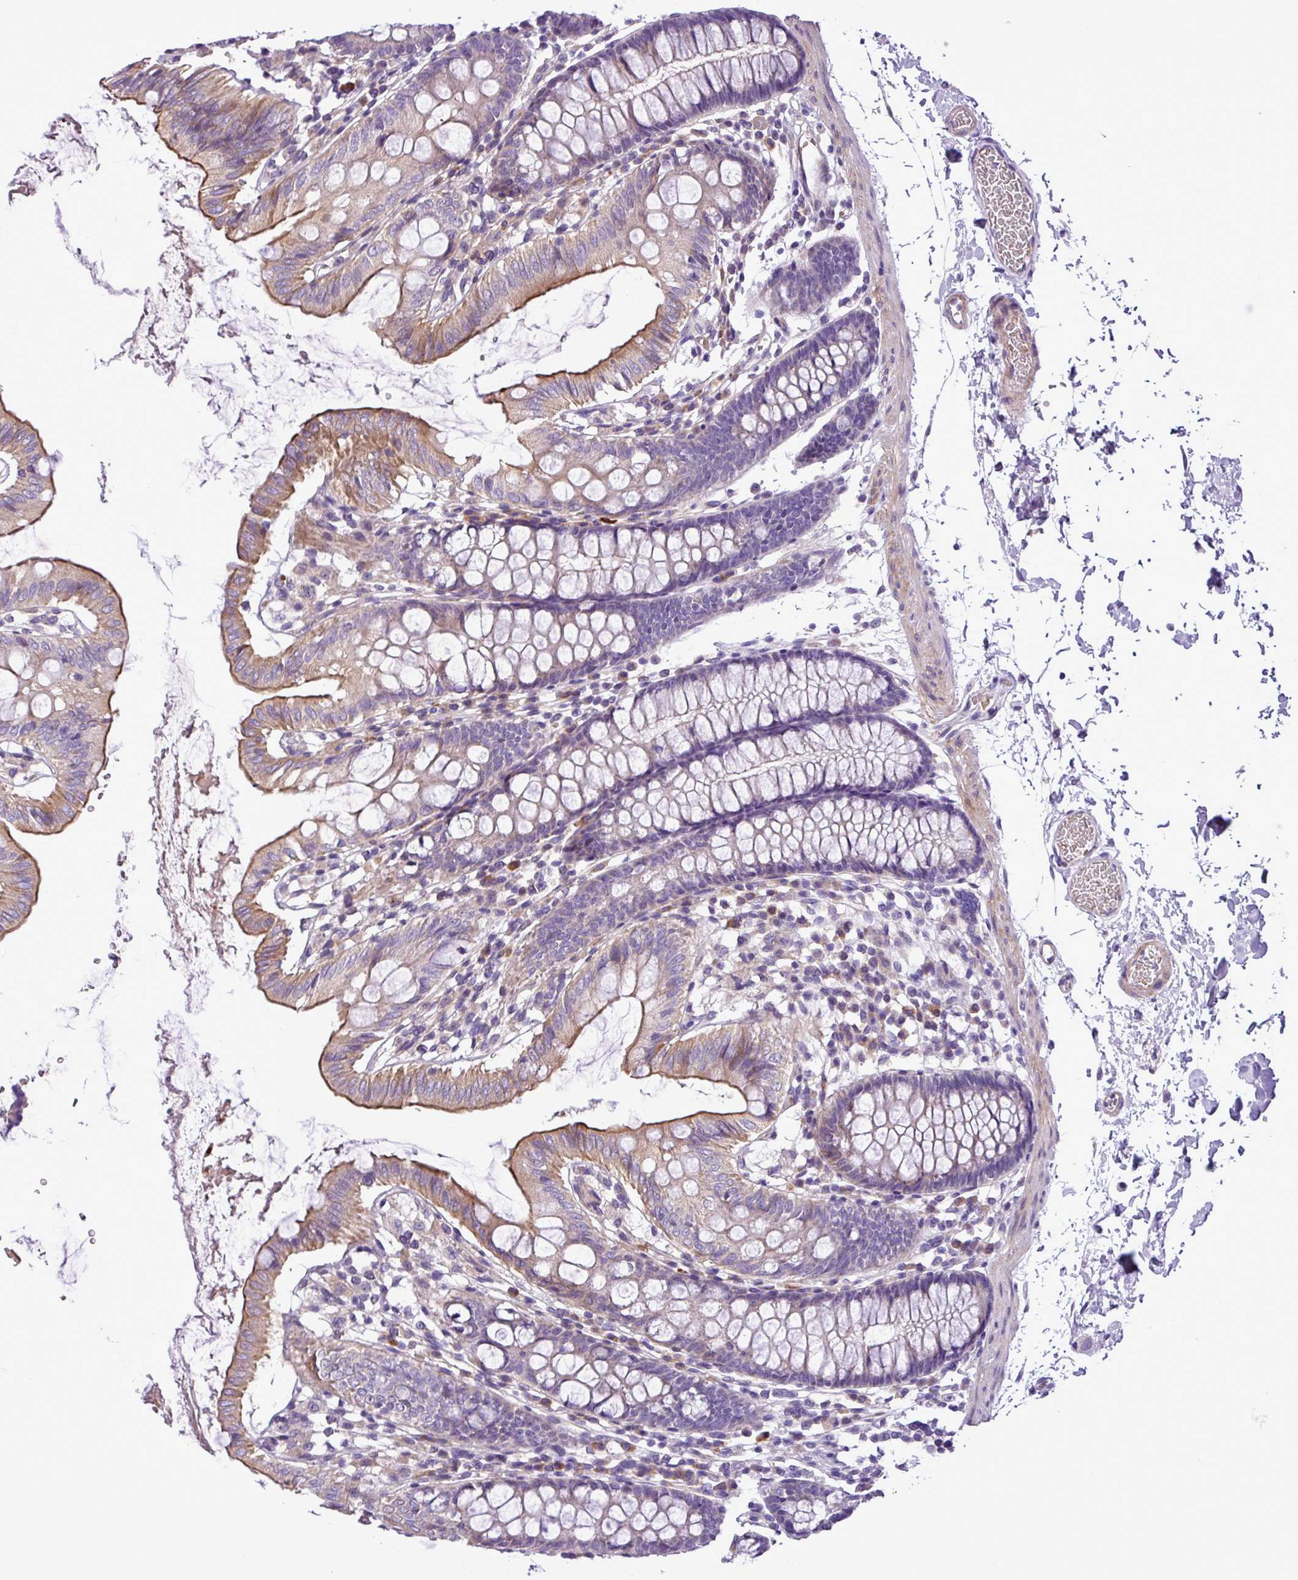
{"staining": {"intensity": "weak", "quantity": "25%-75%", "location": "cytoplasmic/membranous"}, "tissue": "colon", "cell_type": "Endothelial cells", "image_type": "normal", "snomed": [{"axis": "morphology", "description": "Normal tissue, NOS"}, {"axis": "topography", "description": "Colon"}], "caption": "Immunohistochemistry micrograph of benign colon: colon stained using immunohistochemistry shows low levels of weak protein expression localized specifically in the cytoplasmic/membranous of endothelial cells, appearing as a cytoplasmic/membranous brown color.", "gene": "C11orf91", "patient": {"sex": "male", "age": 75}}